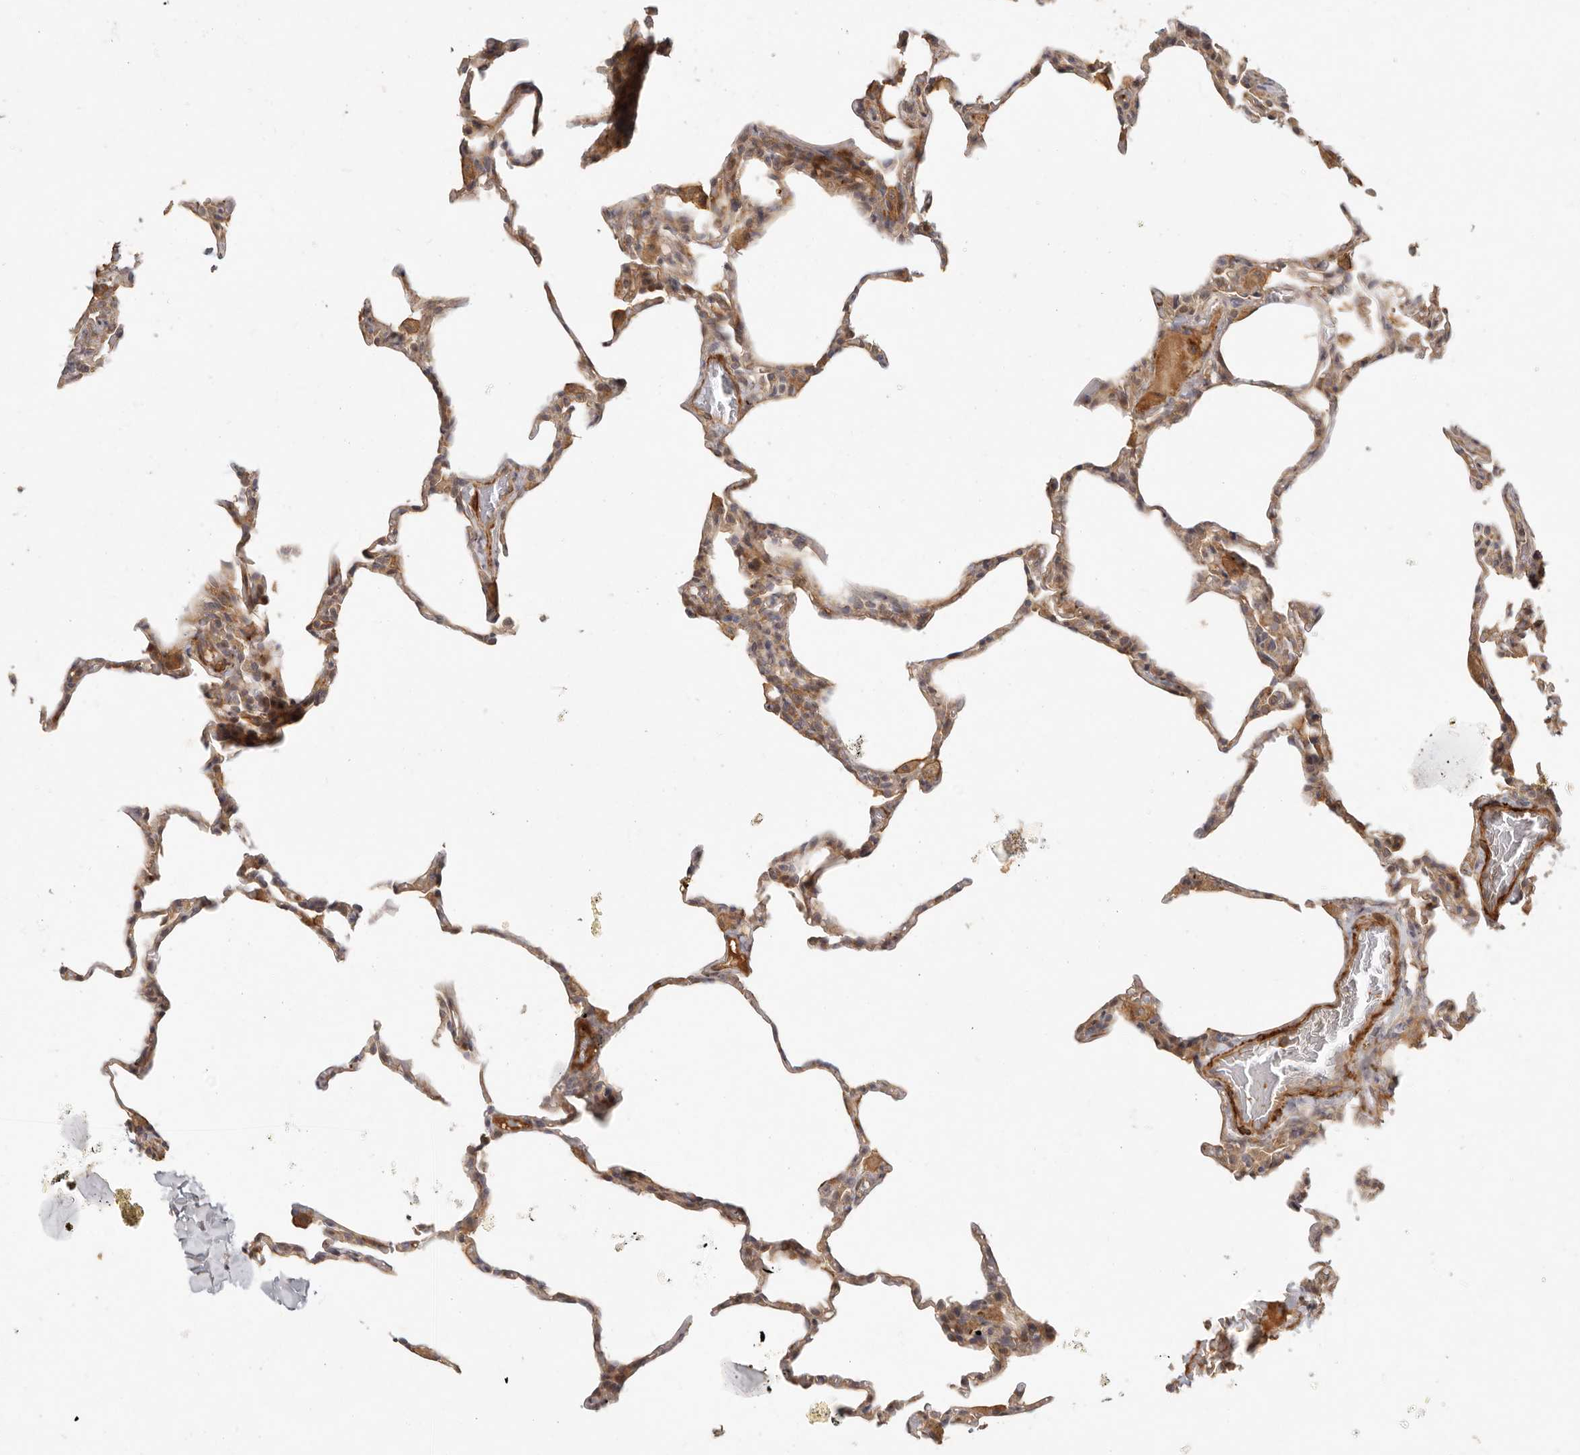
{"staining": {"intensity": "weak", "quantity": ">75%", "location": "cytoplasmic/membranous"}, "tissue": "lung", "cell_type": "Alveolar cells", "image_type": "normal", "snomed": [{"axis": "morphology", "description": "Normal tissue, NOS"}, {"axis": "topography", "description": "Lung"}], "caption": "DAB immunohistochemical staining of normal lung displays weak cytoplasmic/membranous protein positivity in approximately >75% of alveolar cells.", "gene": "VIPR1", "patient": {"sex": "male", "age": 20}}